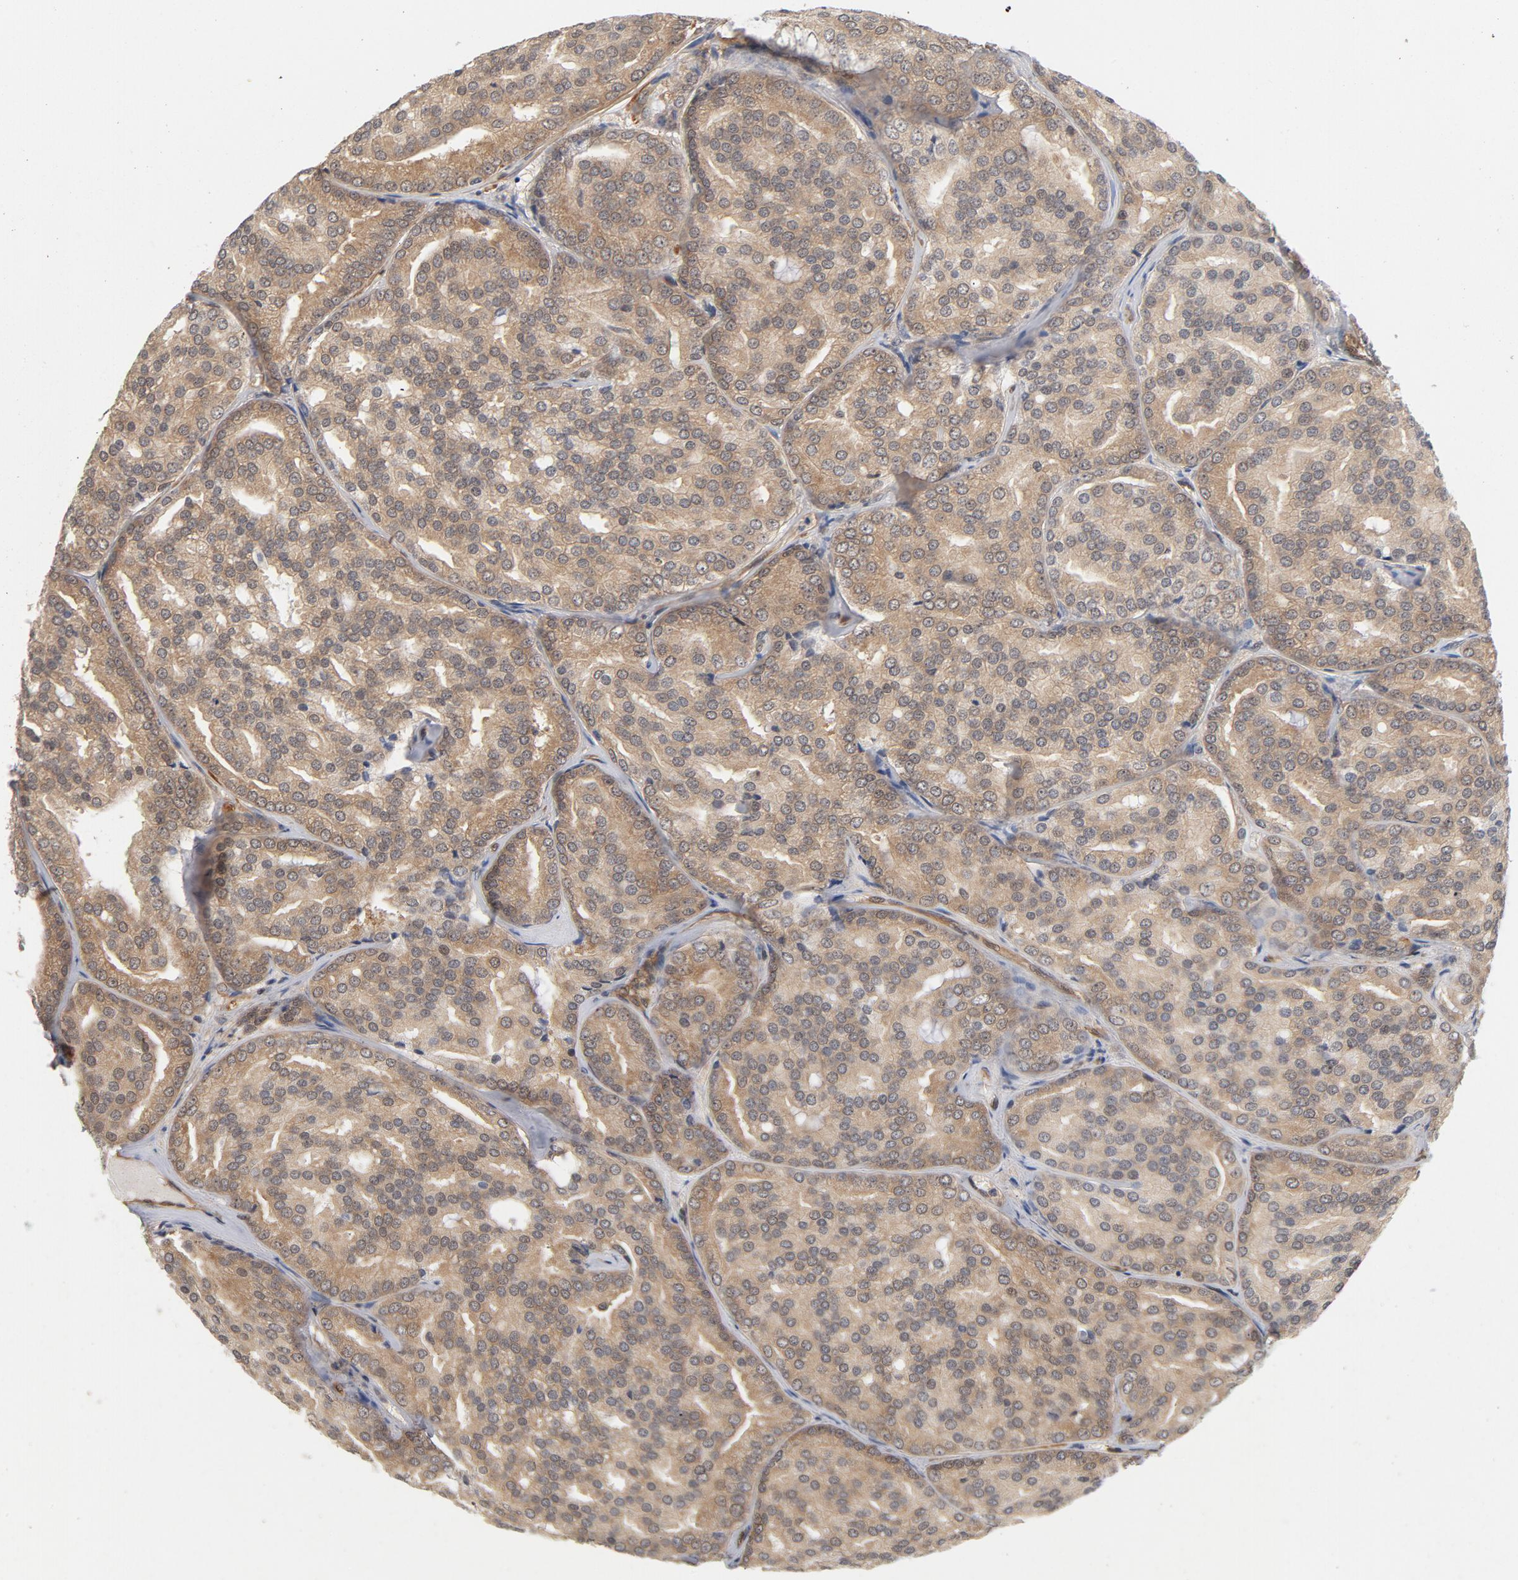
{"staining": {"intensity": "moderate", "quantity": ">75%", "location": "cytoplasmic/membranous"}, "tissue": "prostate cancer", "cell_type": "Tumor cells", "image_type": "cancer", "snomed": [{"axis": "morphology", "description": "Adenocarcinoma, High grade"}, {"axis": "topography", "description": "Prostate"}], "caption": "Immunohistochemistry (DAB (3,3'-diaminobenzidine)) staining of human prostate high-grade adenocarcinoma shows moderate cytoplasmic/membranous protein staining in about >75% of tumor cells.", "gene": "CDC37", "patient": {"sex": "male", "age": 64}}